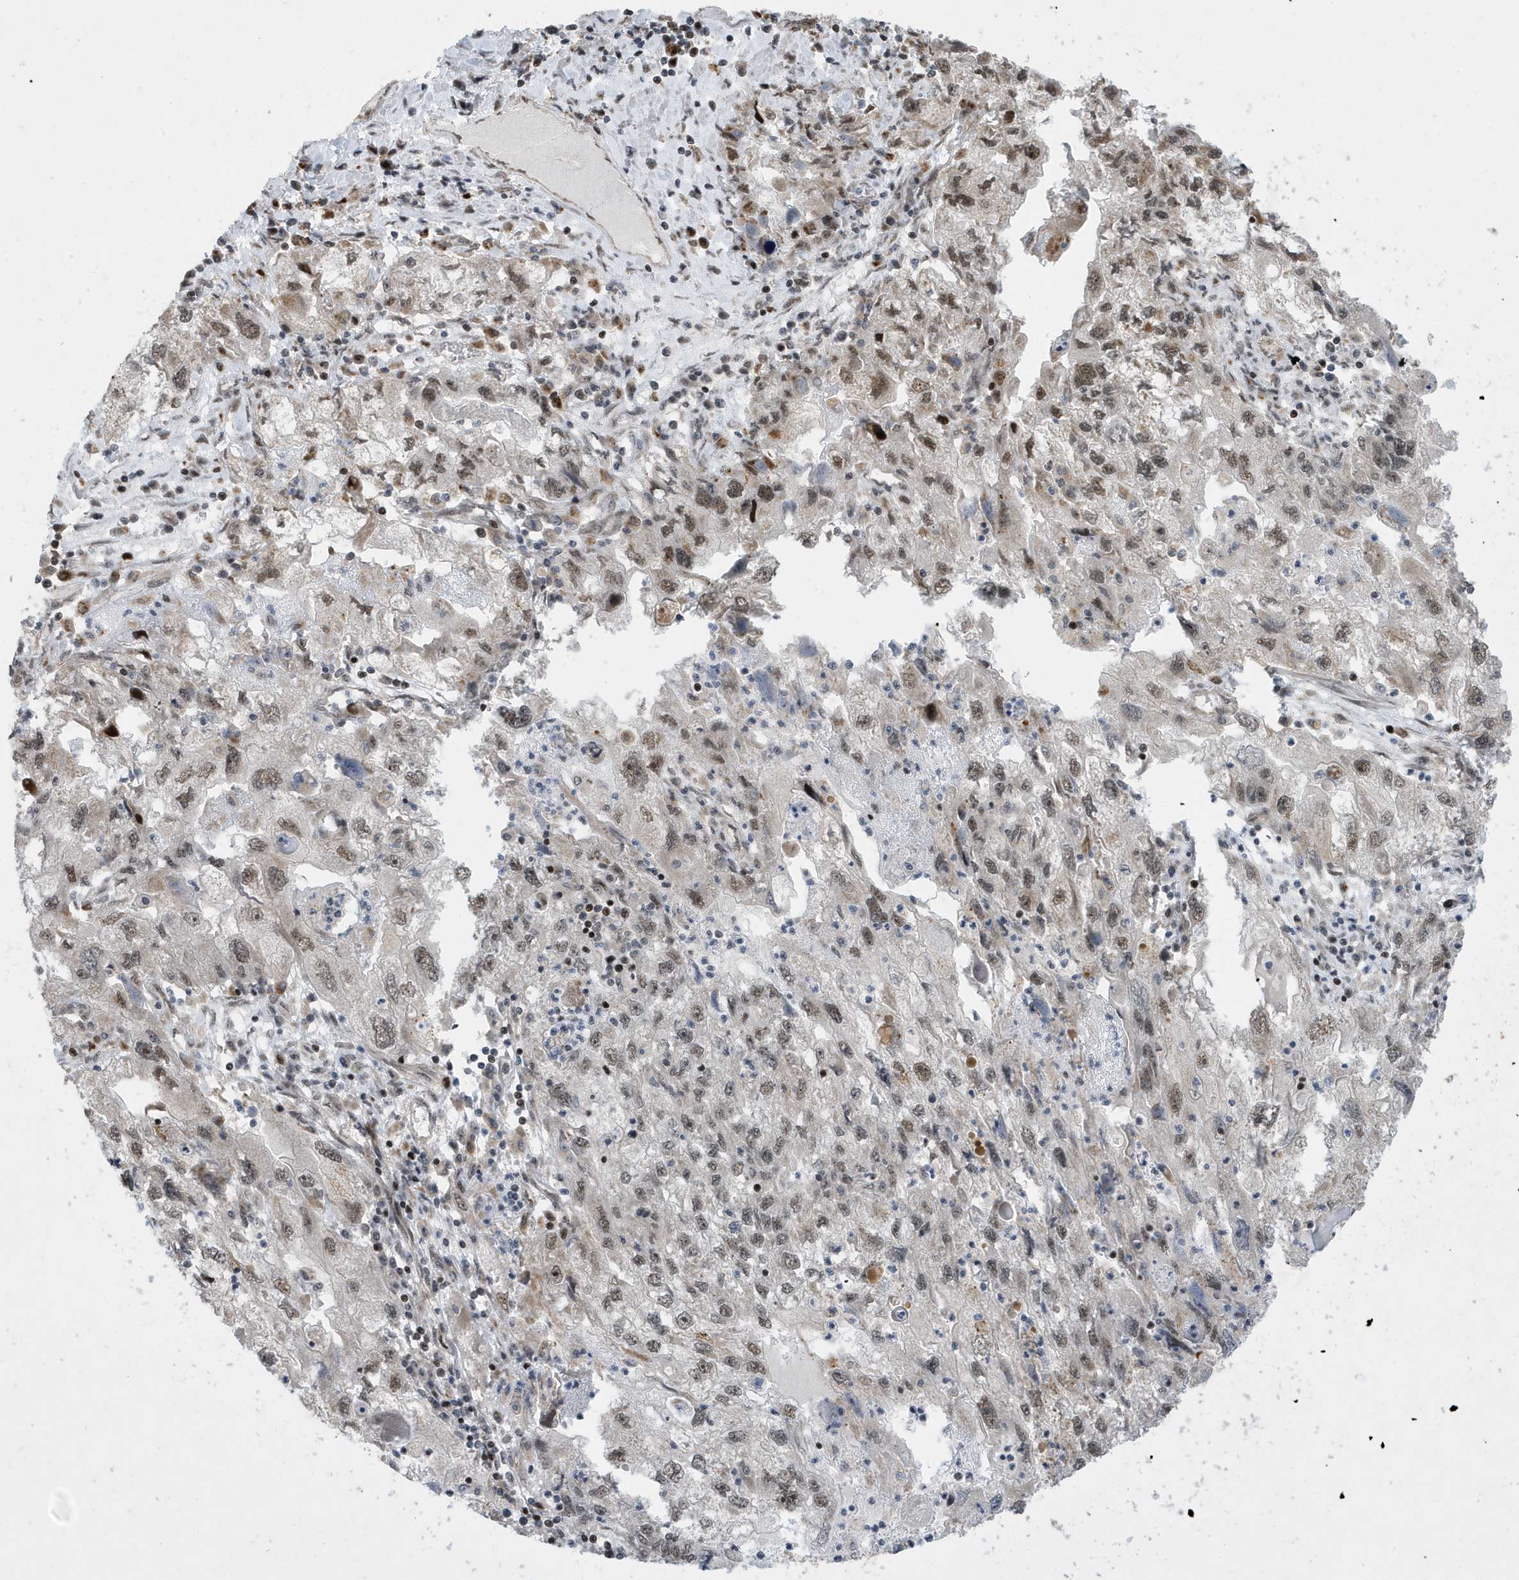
{"staining": {"intensity": "weak", "quantity": "25%-75%", "location": "nuclear"}, "tissue": "endometrial cancer", "cell_type": "Tumor cells", "image_type": "cancer", "snomed": [{"axis": "morphology", "description": "Adenocarcinoma, NOS"}, {"axis": "topography", "description": "Endometrium"}], "caption": "Tumor cells show low levels of weak nuclear positivity in about 25%-75% of cells in endometrial adenocarcinoma. Using DAB (3,3'-diaminobenzidine) (brown) and hematoxylin (blue) stains, captured at high magnification using brightfield microscopy.", "gene": "FAM9B", "patient": {"sex": "female", "age": 49}}